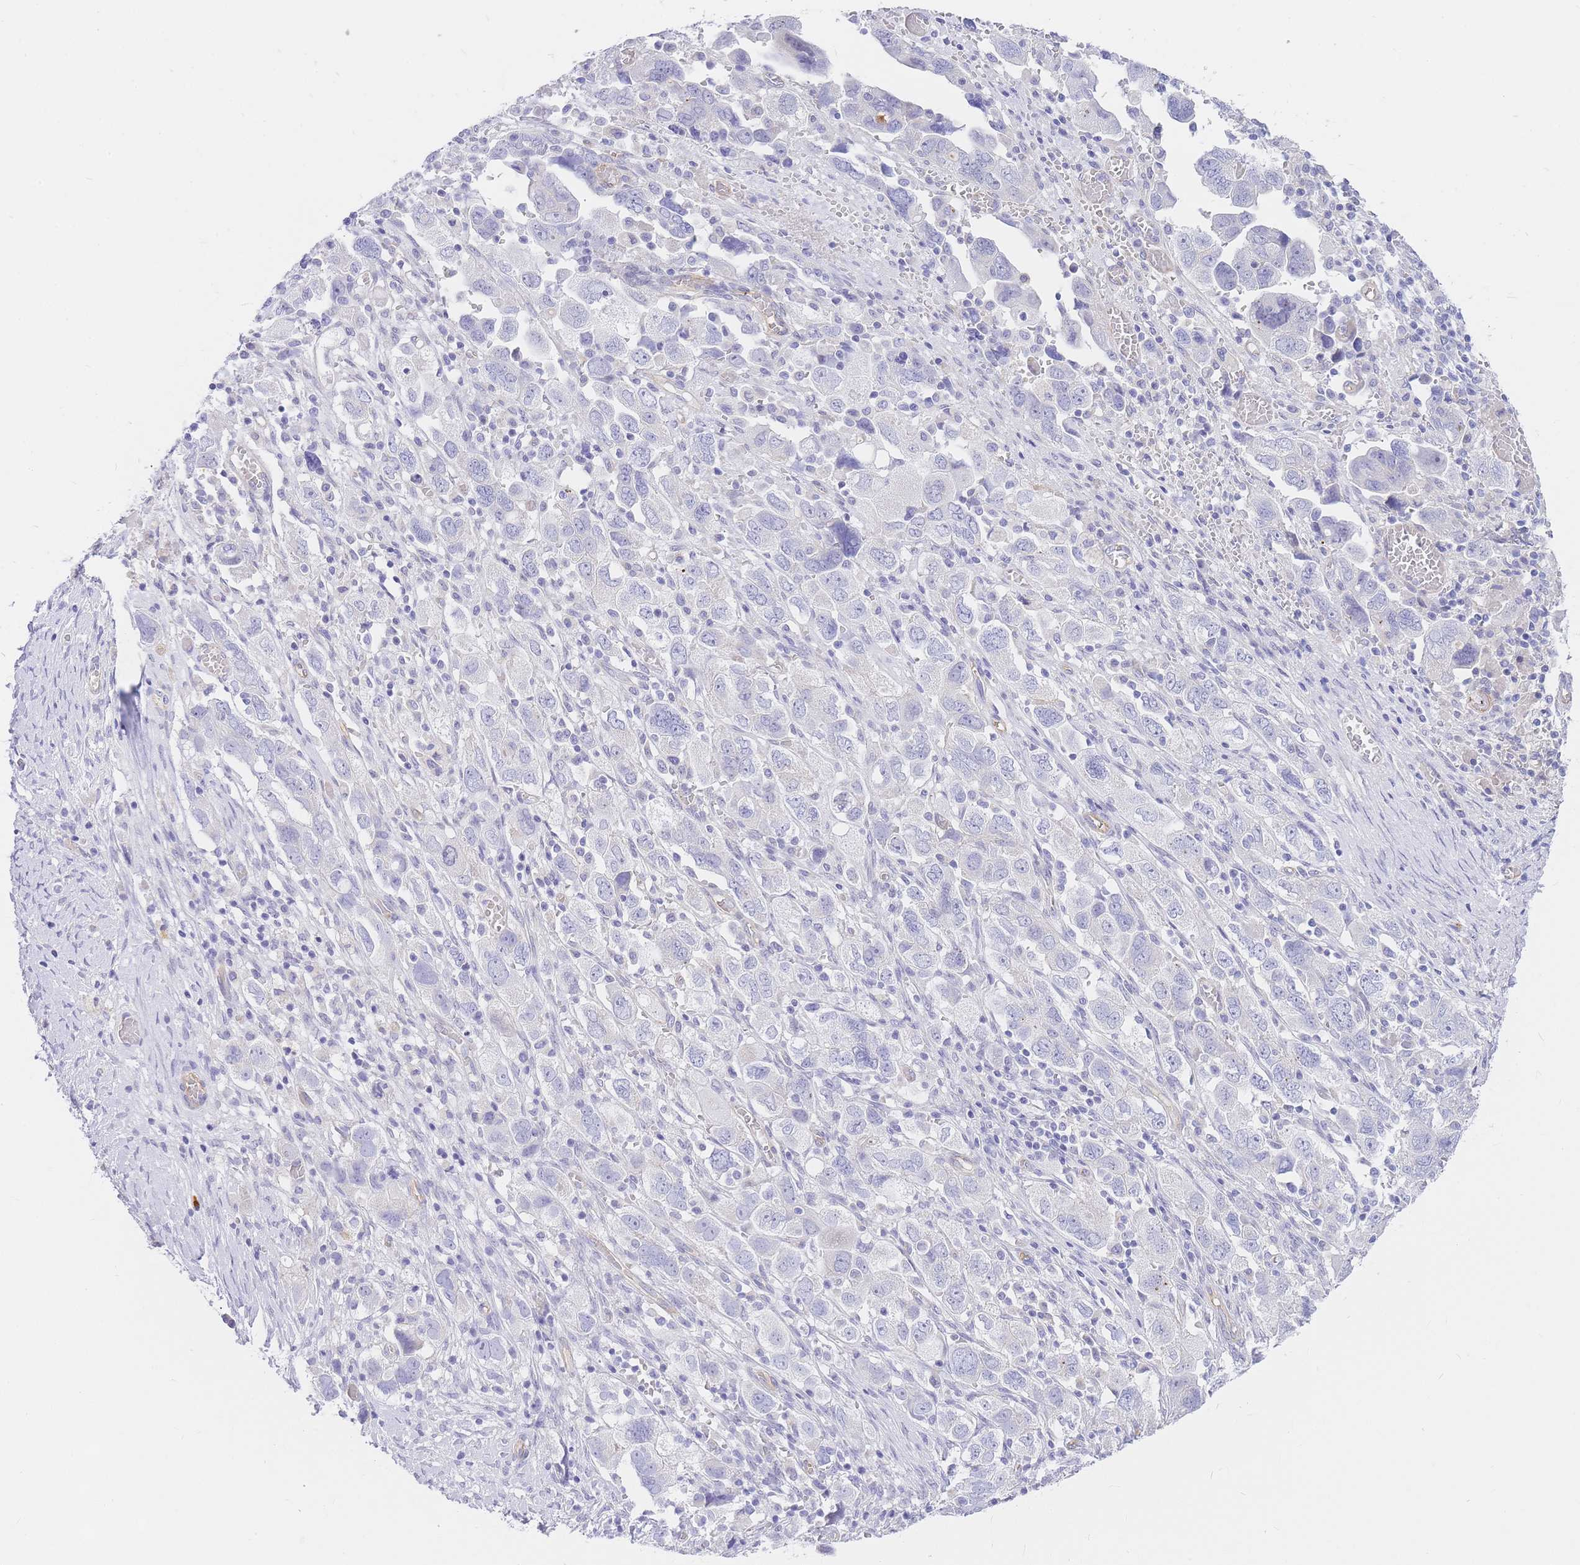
{"staining": {"intensity": "negative", "quantity": "none", "location": "none"}, "tissue": "ovarian cancer", "cell_type": "Tumor cells", "image_type": "cancer", "snomed": [{"axis": "morphology", "description": "Carcinoma, NOS"}, {"axis": "morphology", "description": "Cystadenocarcinoma, serous, NOS"}, {"axis": "topography", "description": "Ovary"}], "caption": "DAB immunohistochemical staining of human carcinoma (ovarian) exhibits no significant positivity in tumor cells.", "gene": "SRSF12", "patient": {"sex": "female", "age": 69}}